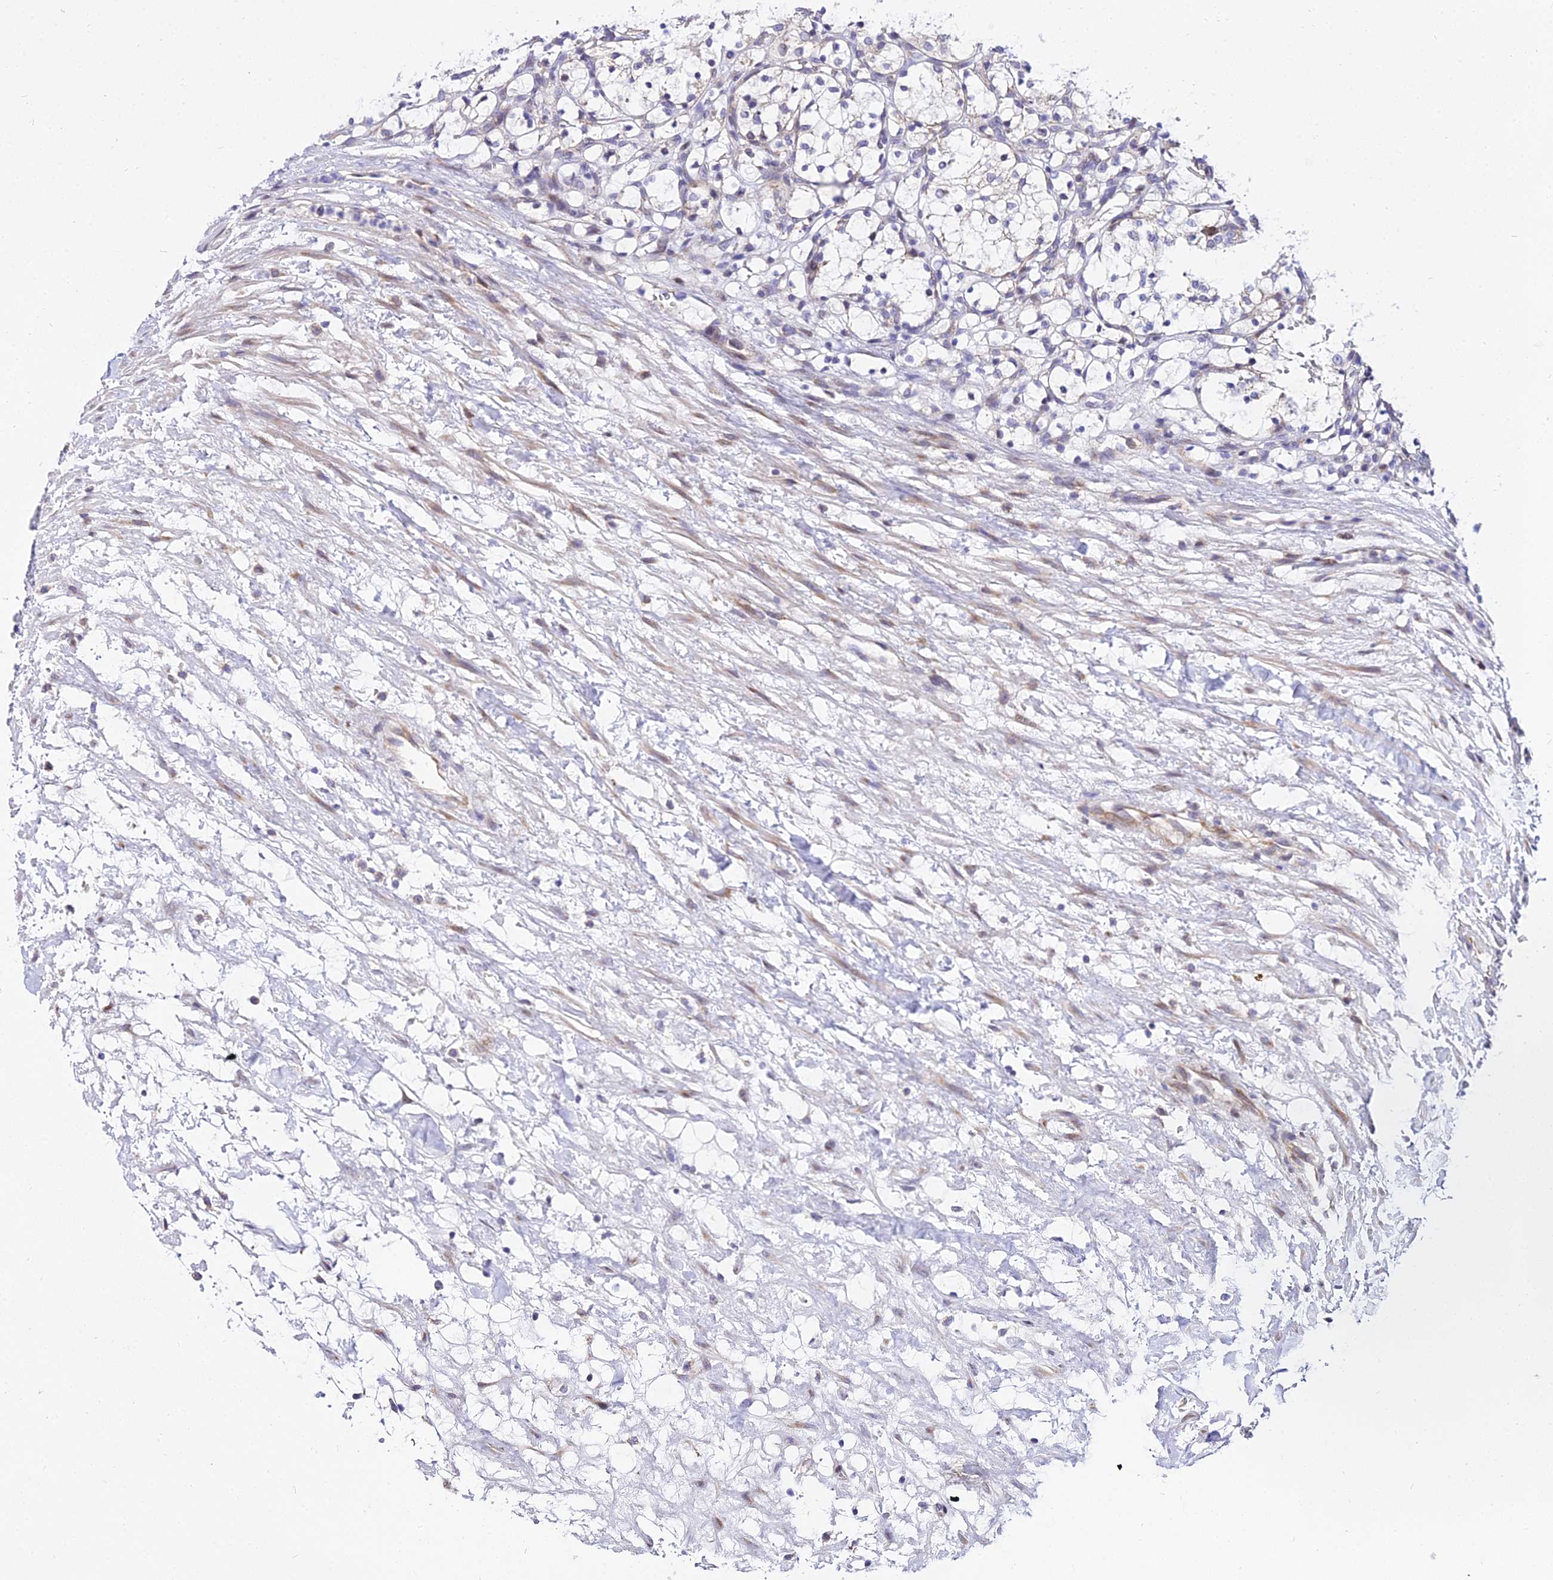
{"staining": {"intensity": "negative", "quantity": "none", "location": "none"}, "tissue": "renal cancer", "cell_type": "Tumor cells", "image_type": "cancer", "snomed": [{"axis": "morphology", "description": "Adenocarcinoma, NOS"}, {"axis": "topography", "description": "Kidney"}], "caption": "Renal cancer (adenocarcinoma) was stained to show a protein in brown. There is no significant staining in tumor cells.", "gene": "ATP5PB", "patient": {"sex": "female", "age": 69}}